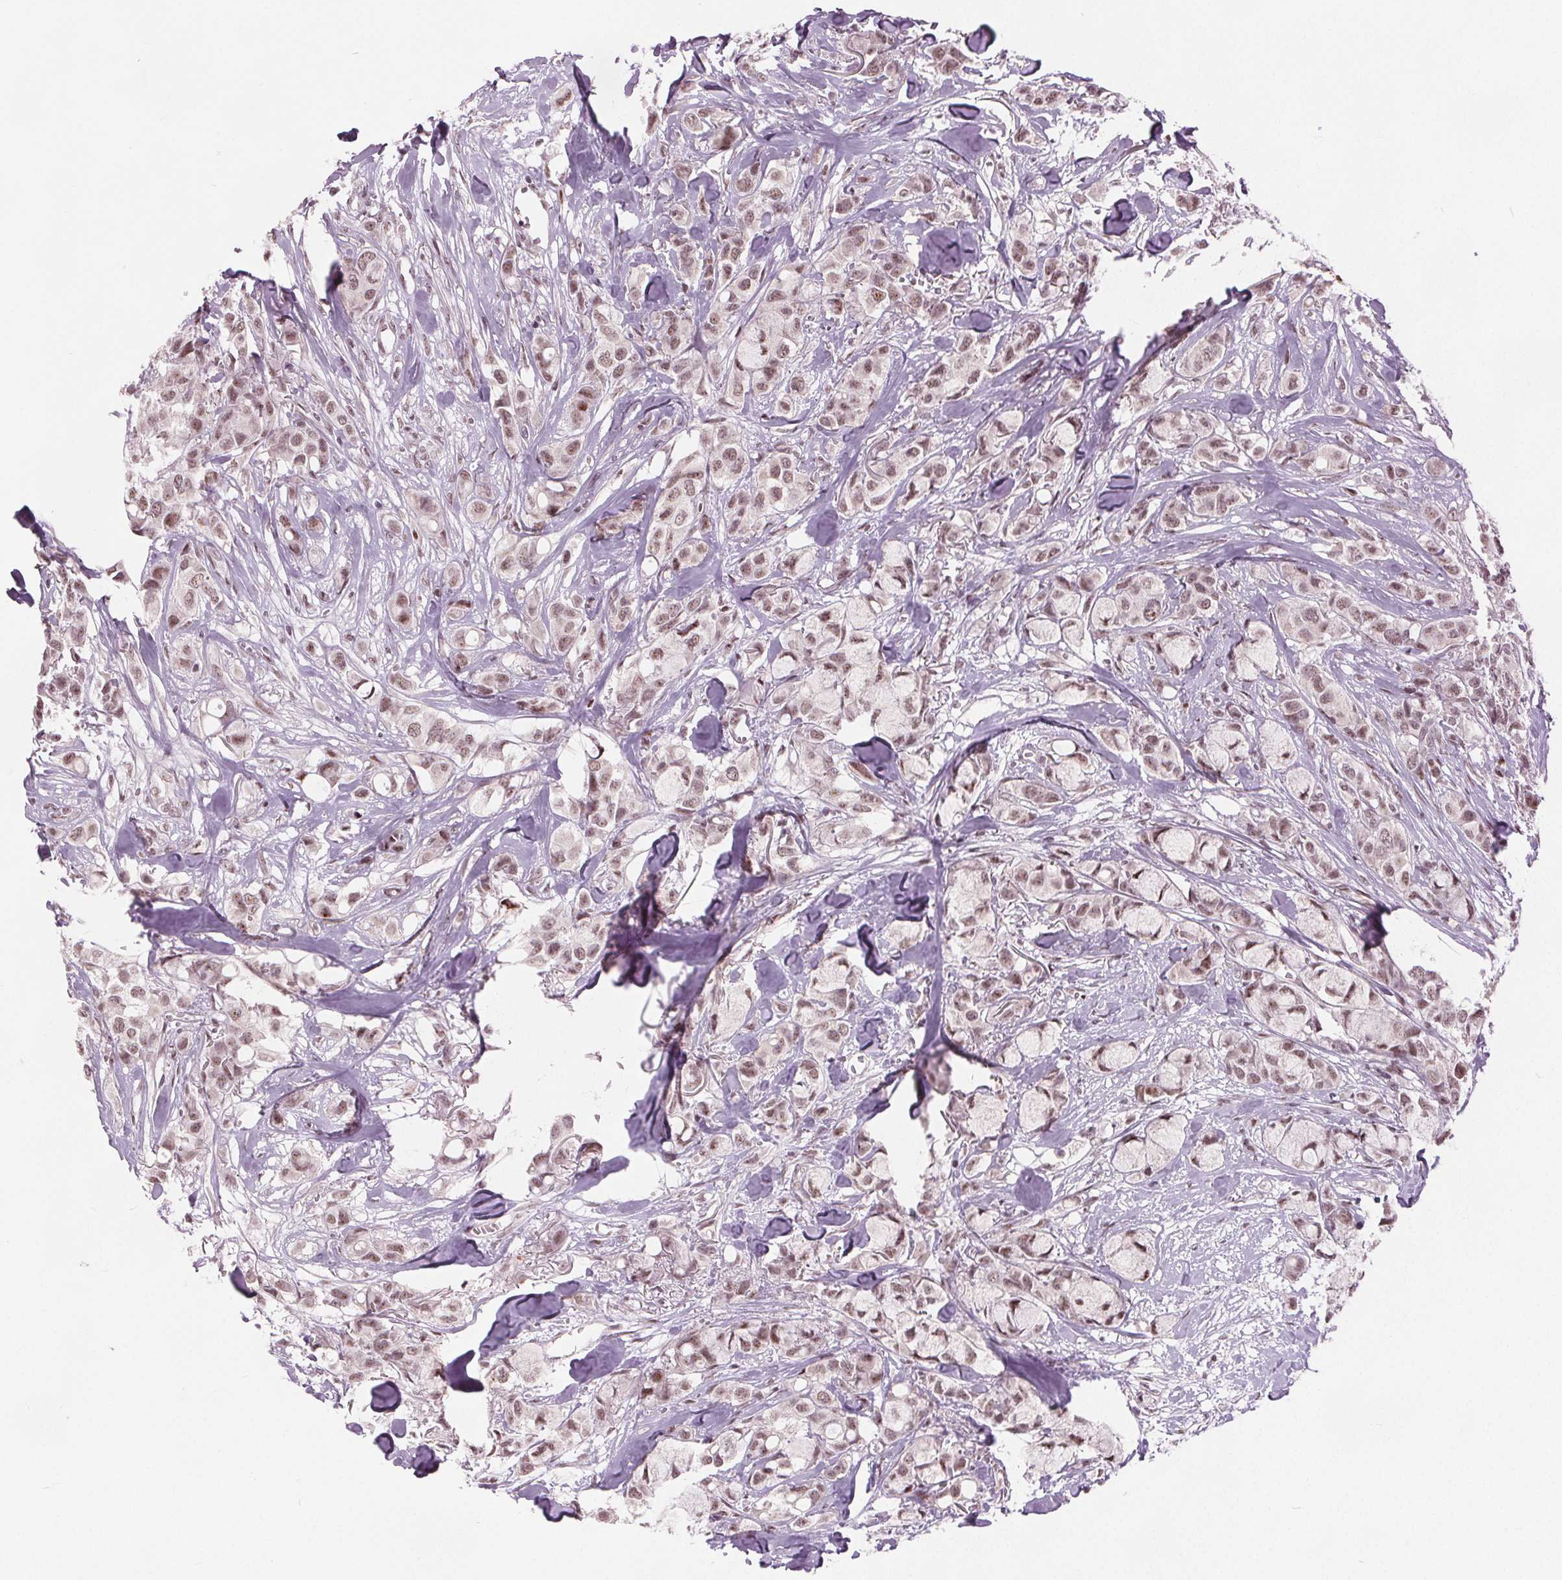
{"staining": {"intensity": "moderate", "quantity": ">75%", "location": "nuclear"}, "tissue": "breast cancer", "cell_type": "Tumor cells", "image_type": "cancer", "snomed": [{"axis": "morphology", "description": "Duct carcinoma"}, {"axis": "topography", "description": "Breast"}], "caption": "Immunohistochemical staining of human breast intraductal carcinoma displays medium levels of moderate nuclear protein positivity in approximately >75% of tumor cells.", "gene": "TTC34", "patient": {"sex": "female", "age": 85}}